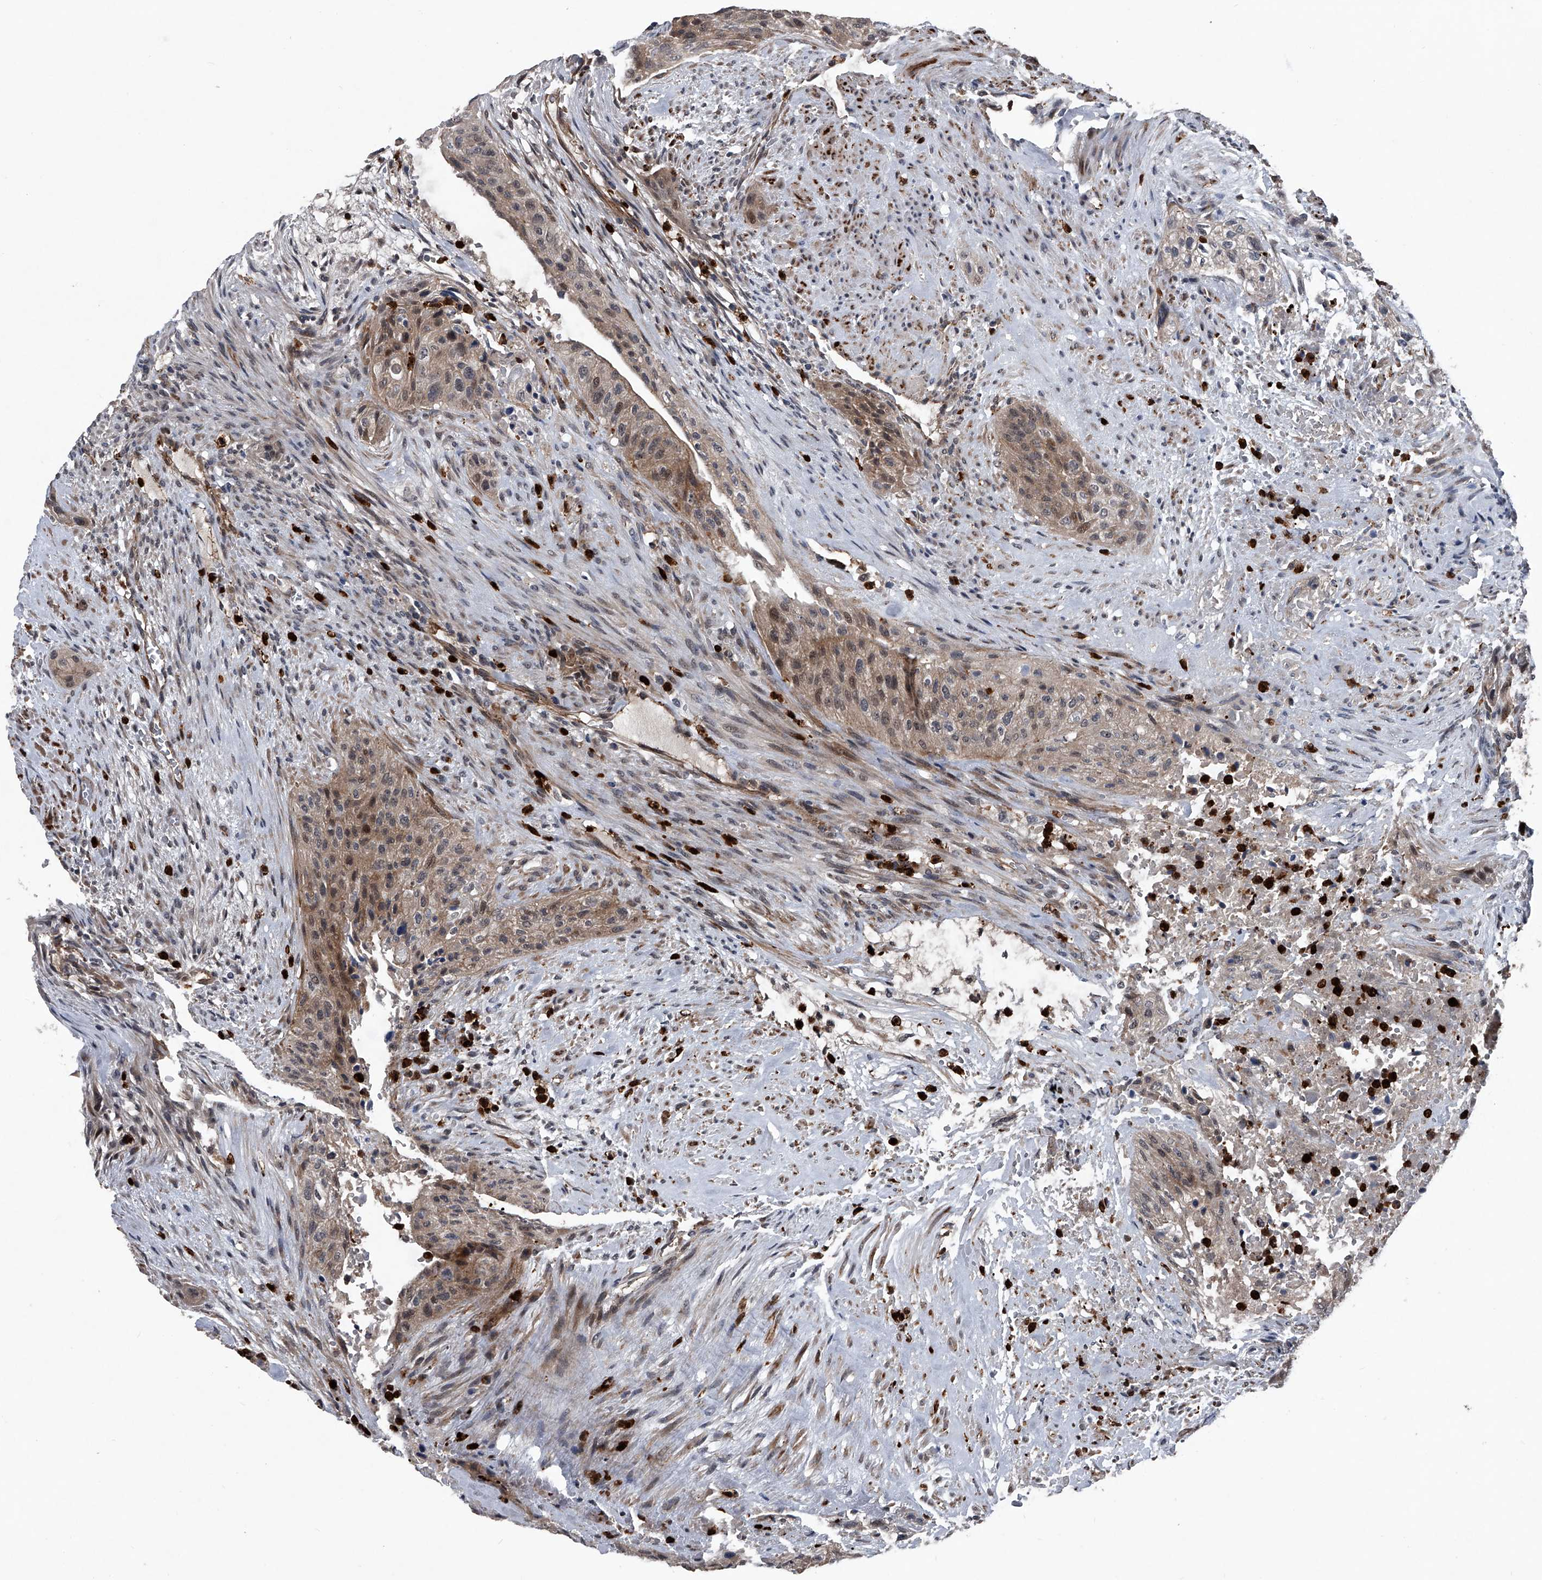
{"staining": {"intensity": "moderate", "quantity": "25%-75%", "location": "cytoplasmic/membranous,nuclear"}, "tissue": "urothelial cancer", "cell_type": "Tumor cells", "image_type": "cancer", "snomed": [{"axis": "morphology", "description": "Urothelial carcinoma, High grade"}, {"axis": "topography", "description": "Urinary bladder"}], "caption": "Urothelial carcinoma (high-grade) was stained to show a protein in brown. There is medium levels of moderate cytoplasmic/membranous and nuclear staining in approximately 25%-75% of tumor cells.", "gene": "MAPKAP1", "patient": {"sex": "male", "age": 35}}